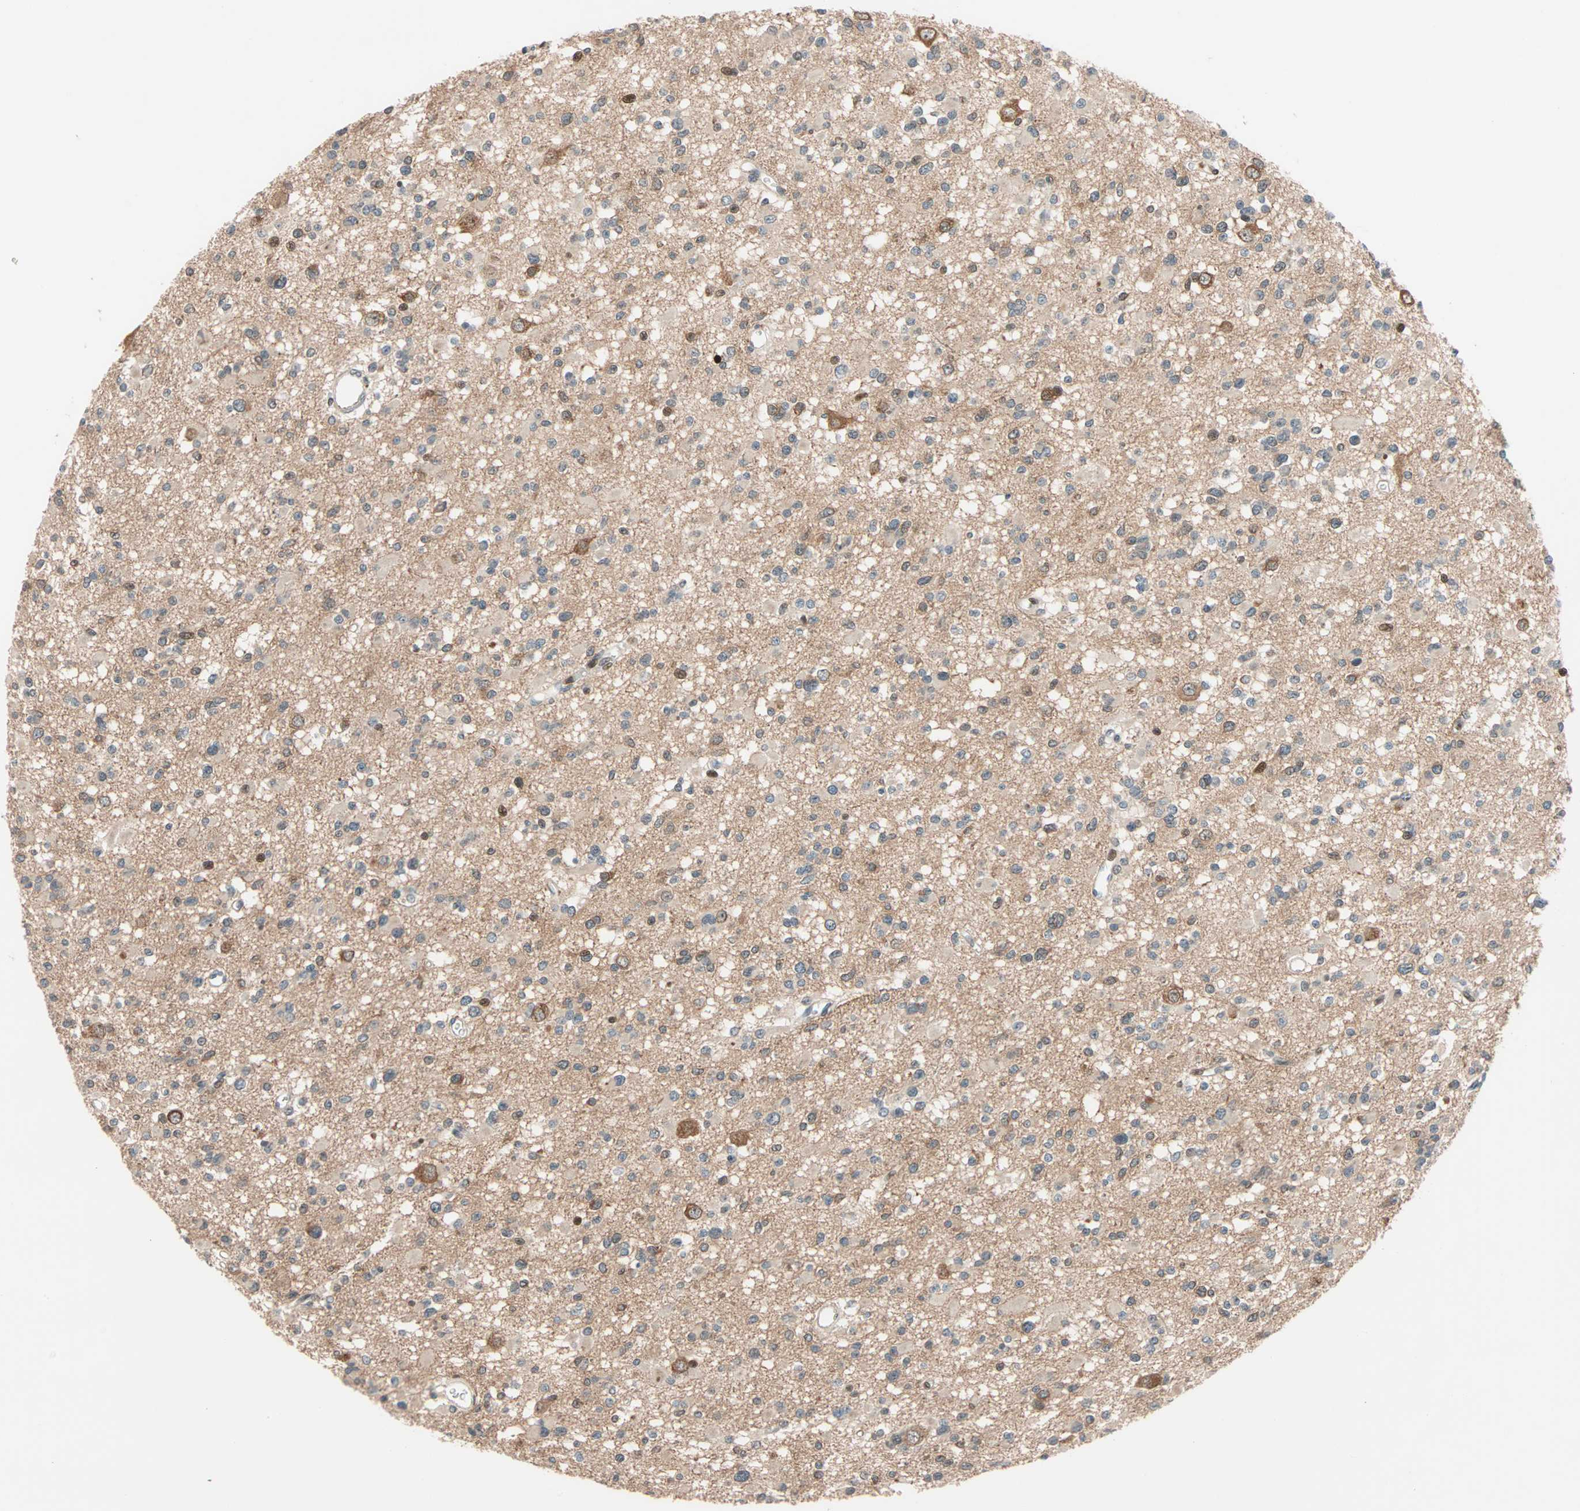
{"staining": {"intensity": "moderate", "quantity": "<25%", "location": "cytoplasmic/membranous,nuclear"}, "tissue": "glioma", "cell_type": "Tumor cells", "image_type": "cancer", "snomed": [{"axis": "morphology", "description": "Glioma, malignant, Low grade"}, {"axis": "topography", "description": "Brain"}], "caption": "Human low-grade glioma (malignant) stained for a protein (brown) exhibits moderate cytoplasmic/membranous and nuclear positive expression in about <25% of tumor cells.", "gene": "HECW1", "patient": {"sex": "female", "age": 22}}